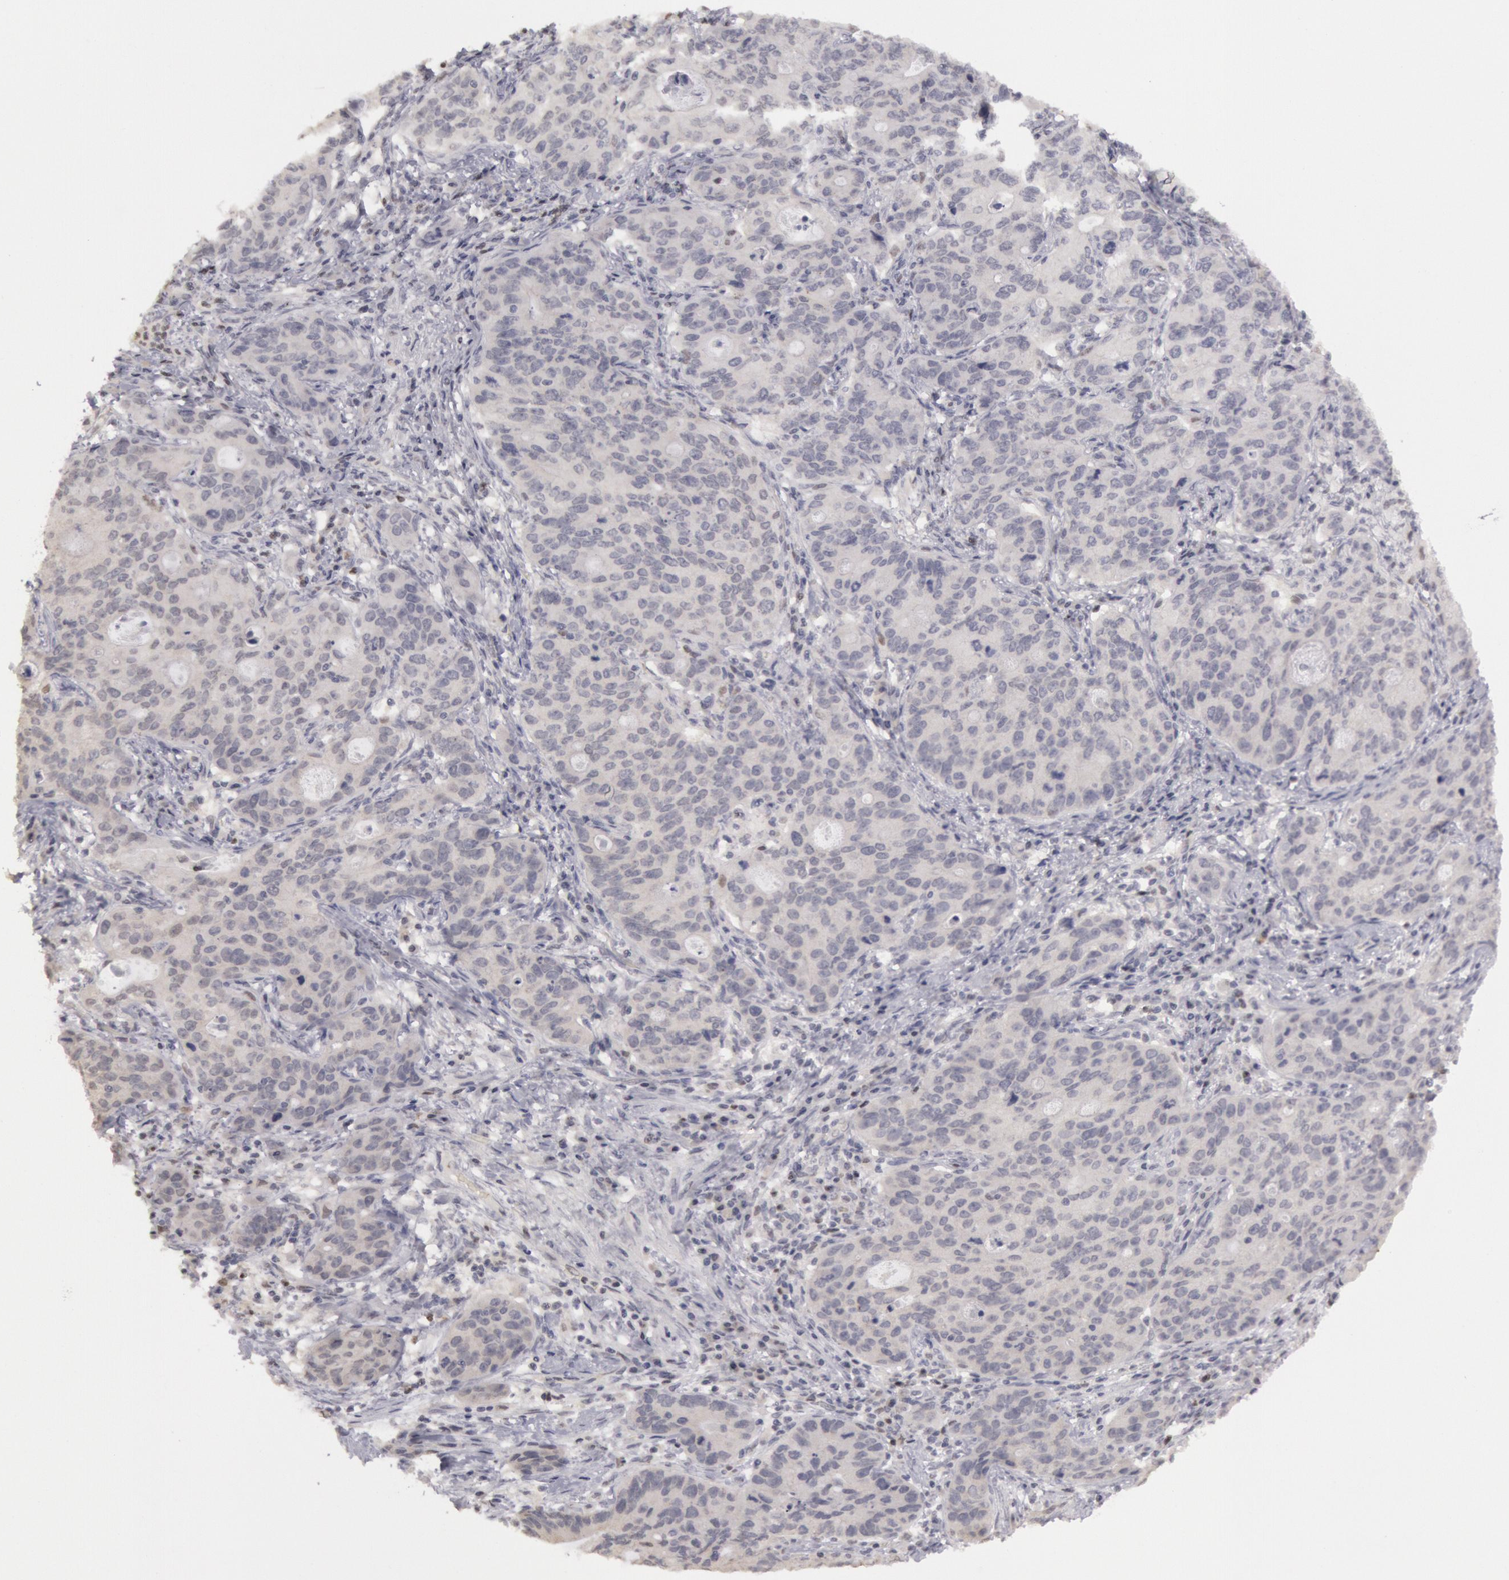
{"staining": {"intensity": "negative", "quantity": "none", "location": "none"}, "tissue": "stomach cancer", "cell_type": "Tumor cells", "image_type": "cancer", "snomed": [{"axis": "morphology", "description": "Adenocarcinoma, NOS"}, {"axis": "topography", "description": "Esophagus"}, {"axis": "topography", "description": "Stomach"}], "caption": "Protein analysis of stomach cancer (adenocarcinoma) exhibits no significant expression in tumor cells.", "gene": "RIMBP3C", "patient": {"sex": "male", "age": 74}}